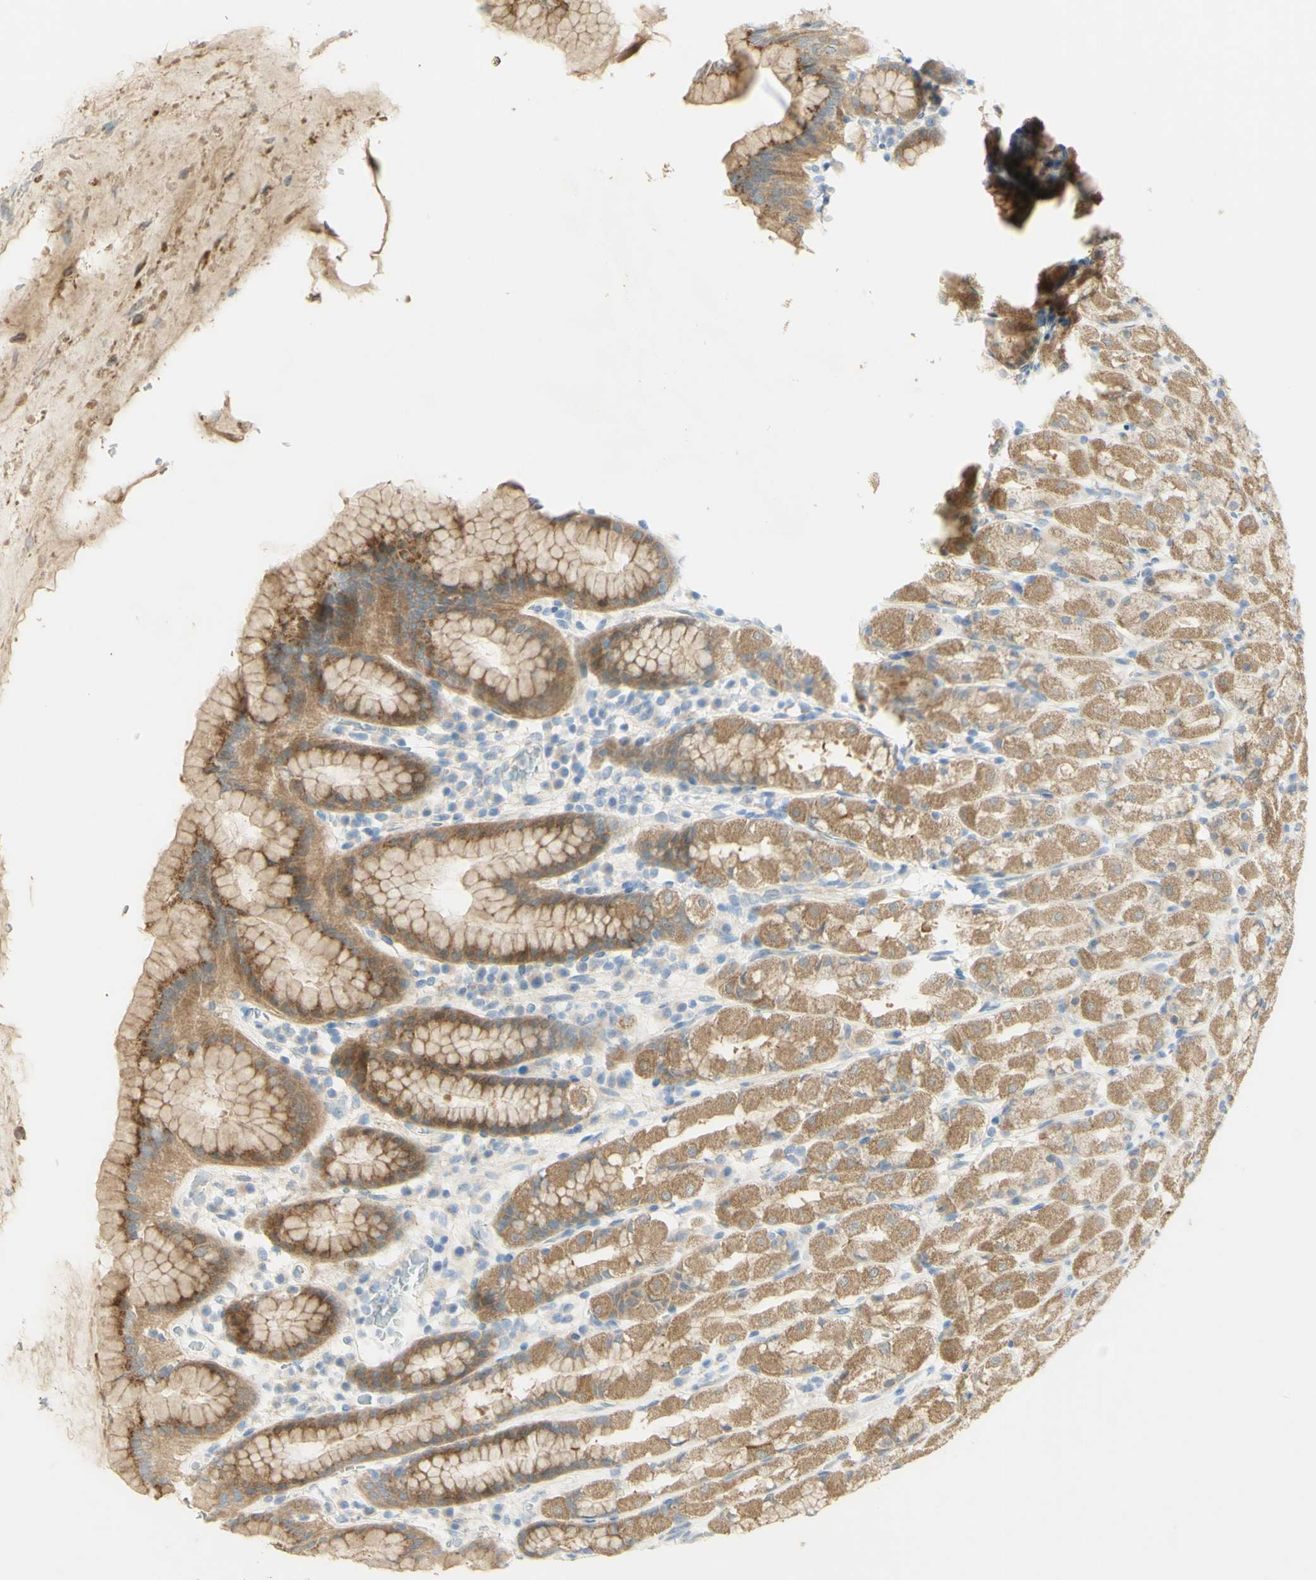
{"staining": {"intensity": "moderate", "quantity": "25%-75%", "location": "cytoplasmic/membranous"}, "tissue": "stomach", "cell_type": "Glandular cells", "image_type": "normal", "snomed": [{"axis": "morphology", "description": "Normal tissue, NOS"}, {"axis": "topography", "description": "Stomach, upper"}], "caption": "The micrograph displays immunohistochemical staining of normal stomach. There is moderate cytoplasmic/membranous positivity is present in approximately 25%-75% of glandular cells. The protein of interest is shown in brown color, while the nuclei are stained blue.", "gene": "GCNT3", "patient": {"sex": "male", "age": 68}}